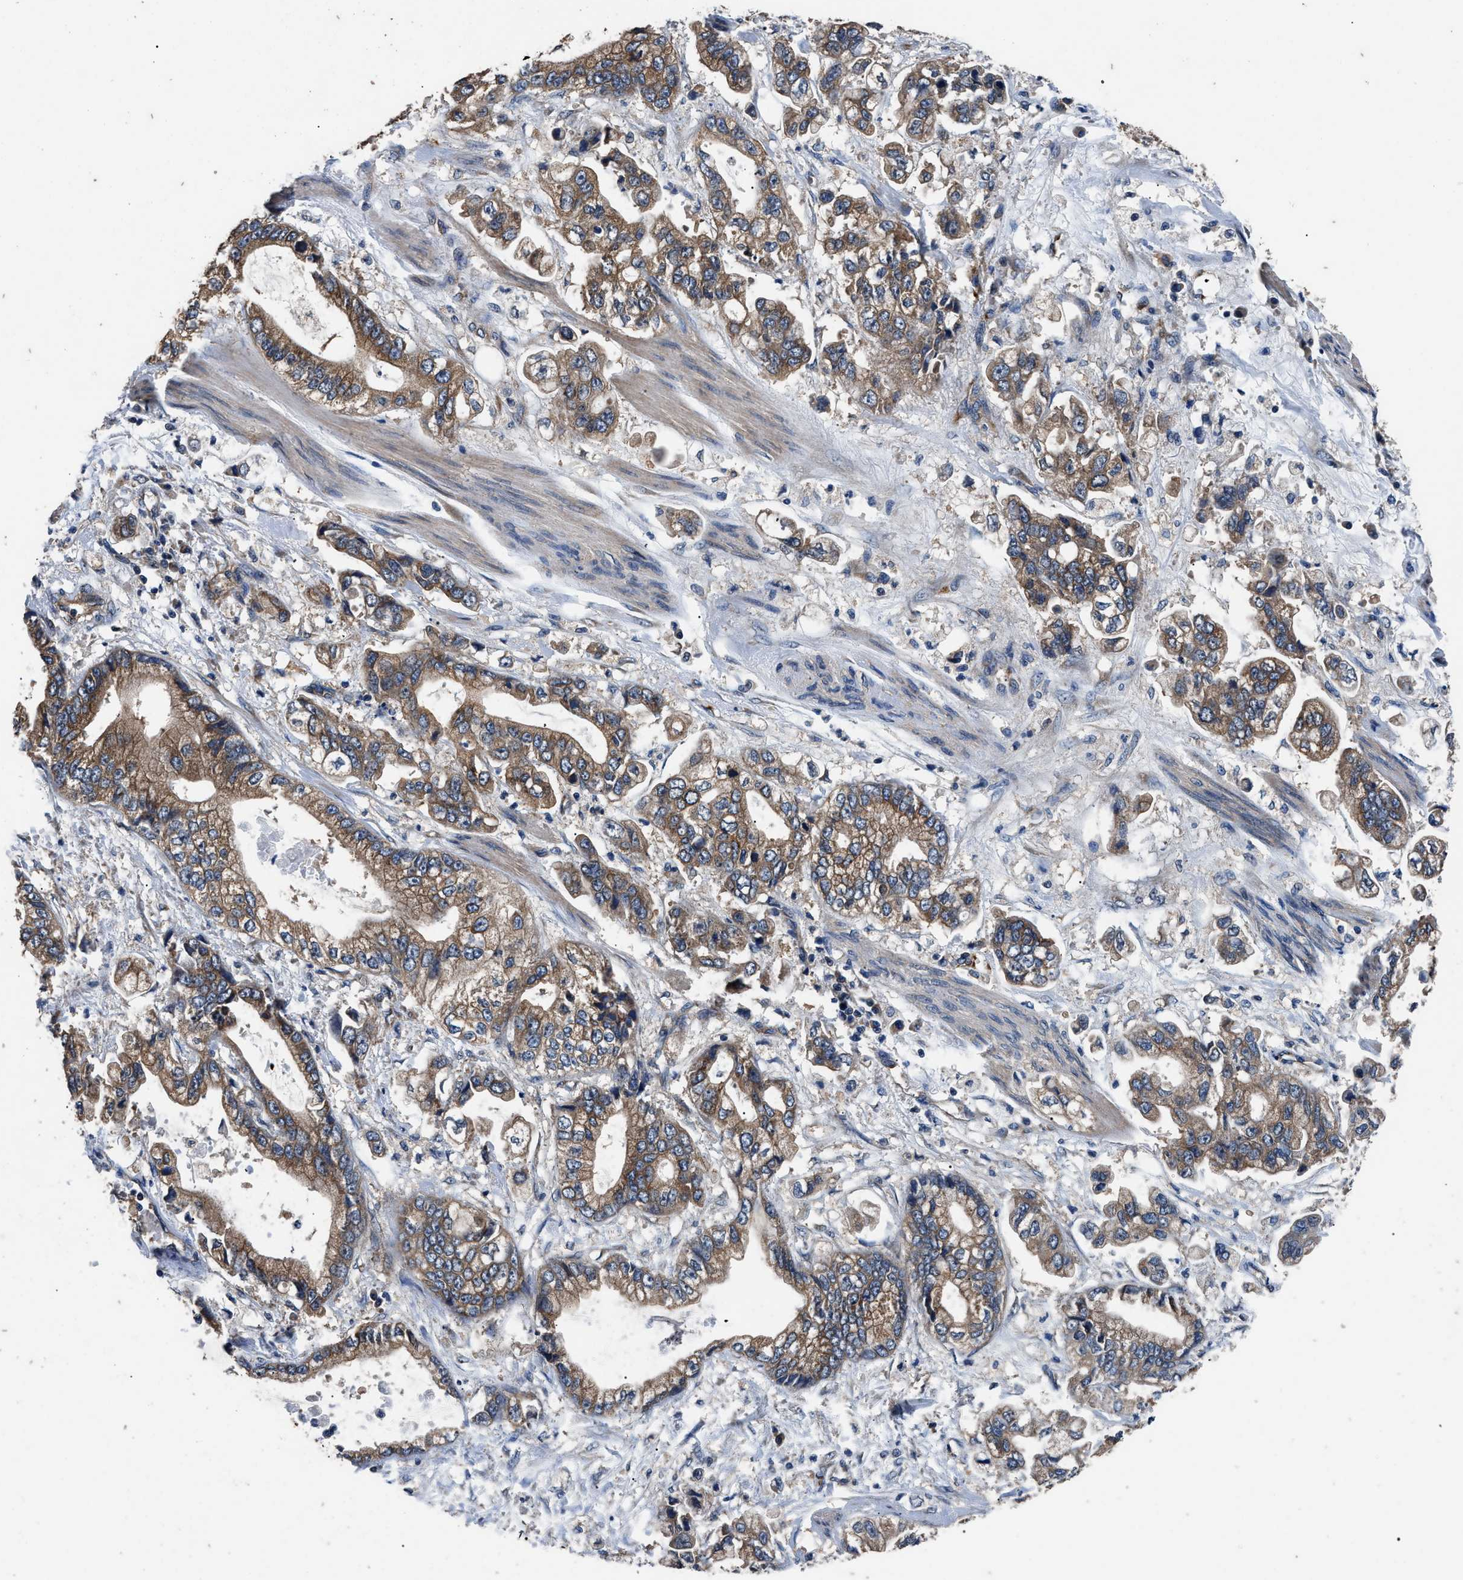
{"staining": {"intensity": "moderate", "quantity": ">75%", "location": "cytoplasmic/membranous"}, "tissue": "stomach cancer", "cell_type": "Tumor cells", "image_type": "cancer", "snomed": [{"axis": "morphology", "description": "Normal tissue, NOS"}, {"axis": "morphology", "description": "Adenocarcinoma, NOS"}, {"axis": "topography", "description": "Stomach"}], "caption": "Adenocarcinoma (stomach) stained for a protein (brown) exhibits moderate cytoplasmic/membranous positive positivity in approximately >75% of tumor cells.", "gene": "DHRS7B", "patient": {"sex": "male", "age": 62}}